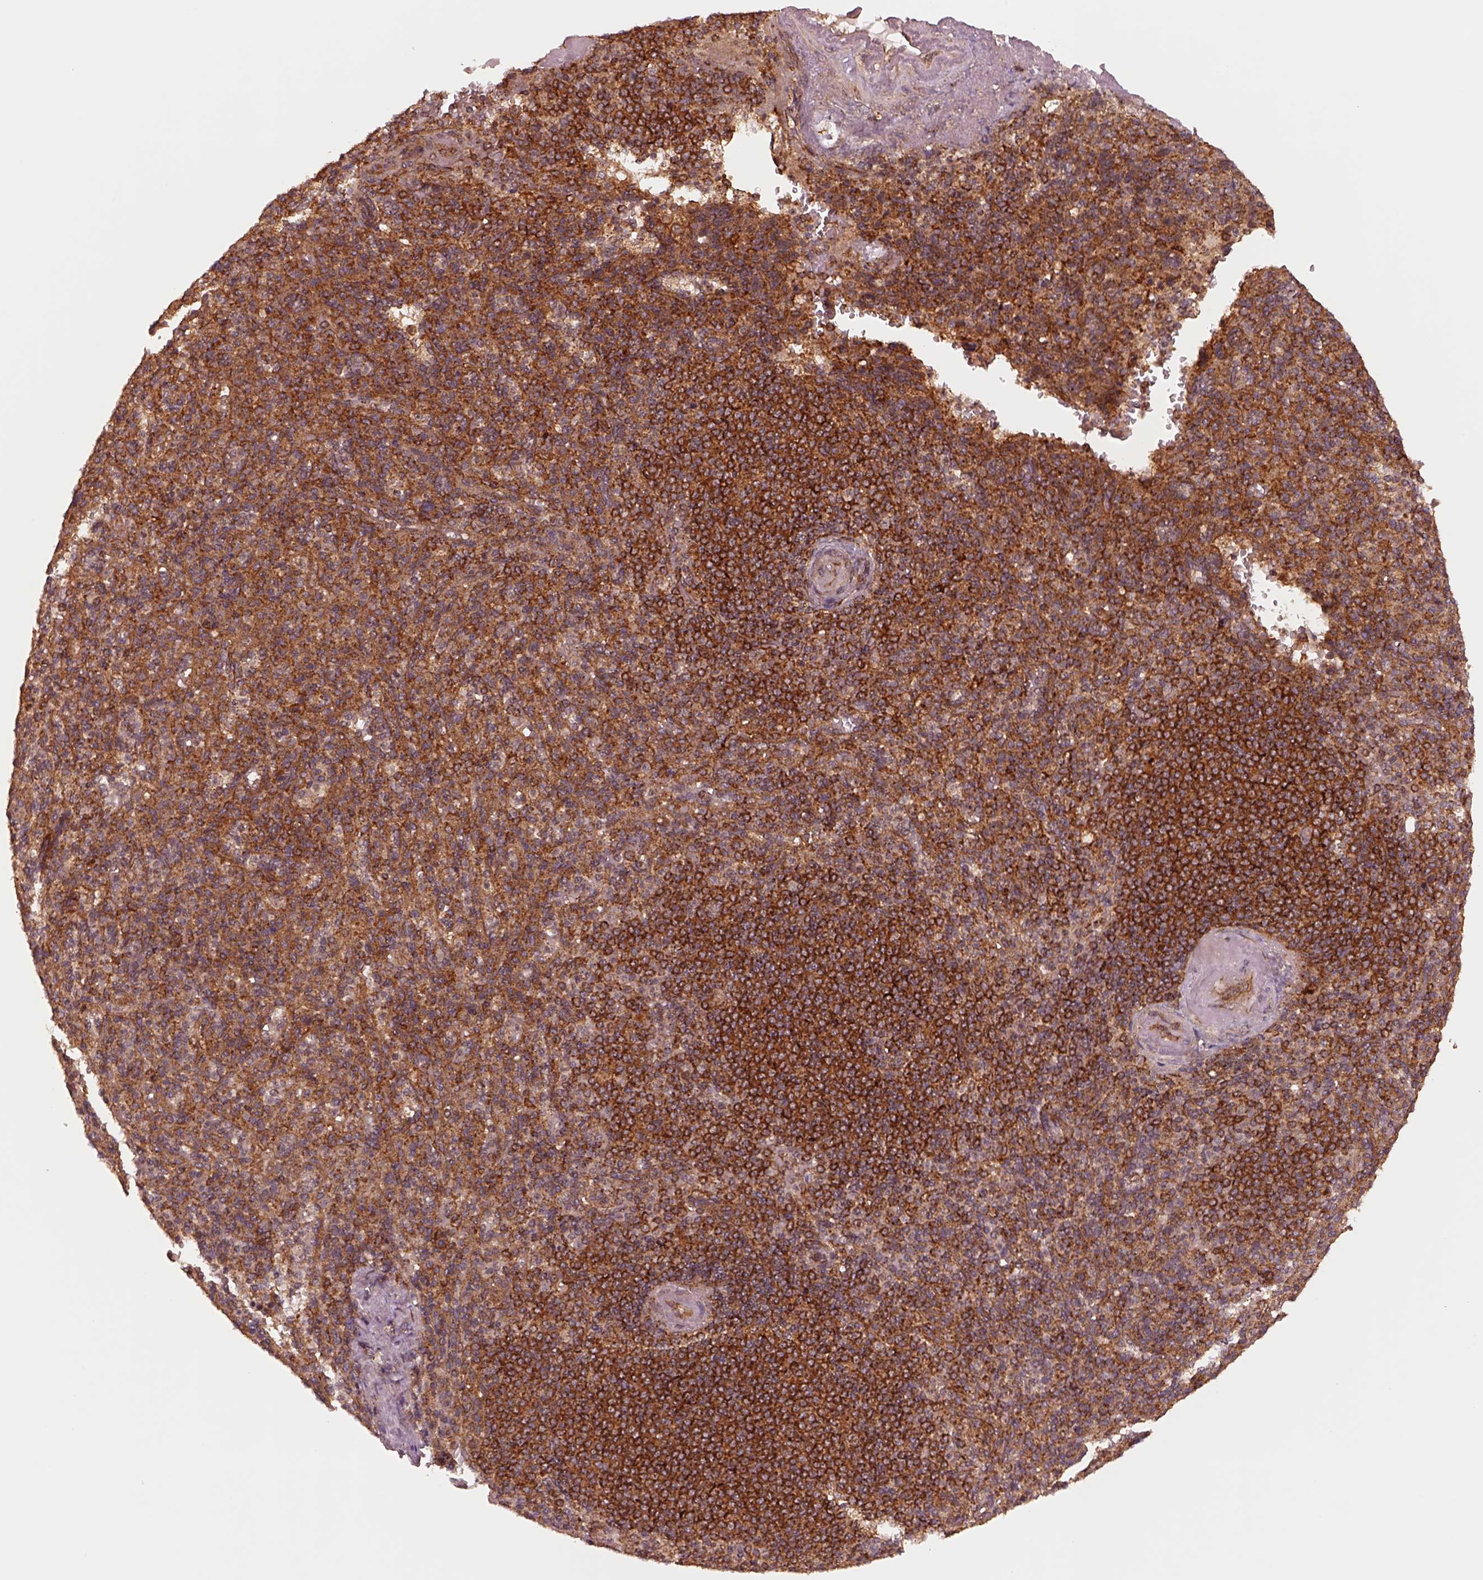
{"staining": {"intensity": "strong", "quantity": "25%-75%", "location": "cytoplasmic/membranous"}, "tissue": "spleen", "cell_type": "Cells in red pulp", "image_type": "normal", "snomed": [{"axis": "morphology", "description": "Normal tissue, NOS"}, {"axis": "topography", "description": "Spleen"}], "caption": "Approximately 25%-75% of cells in red pulp in benign human spleen show strong cytoplasmic/membranous protein staining as visualized by brown immunohistochemical staining.", "gene": "WASHC2A", "patient": {"sex": "female", "age": 74}}